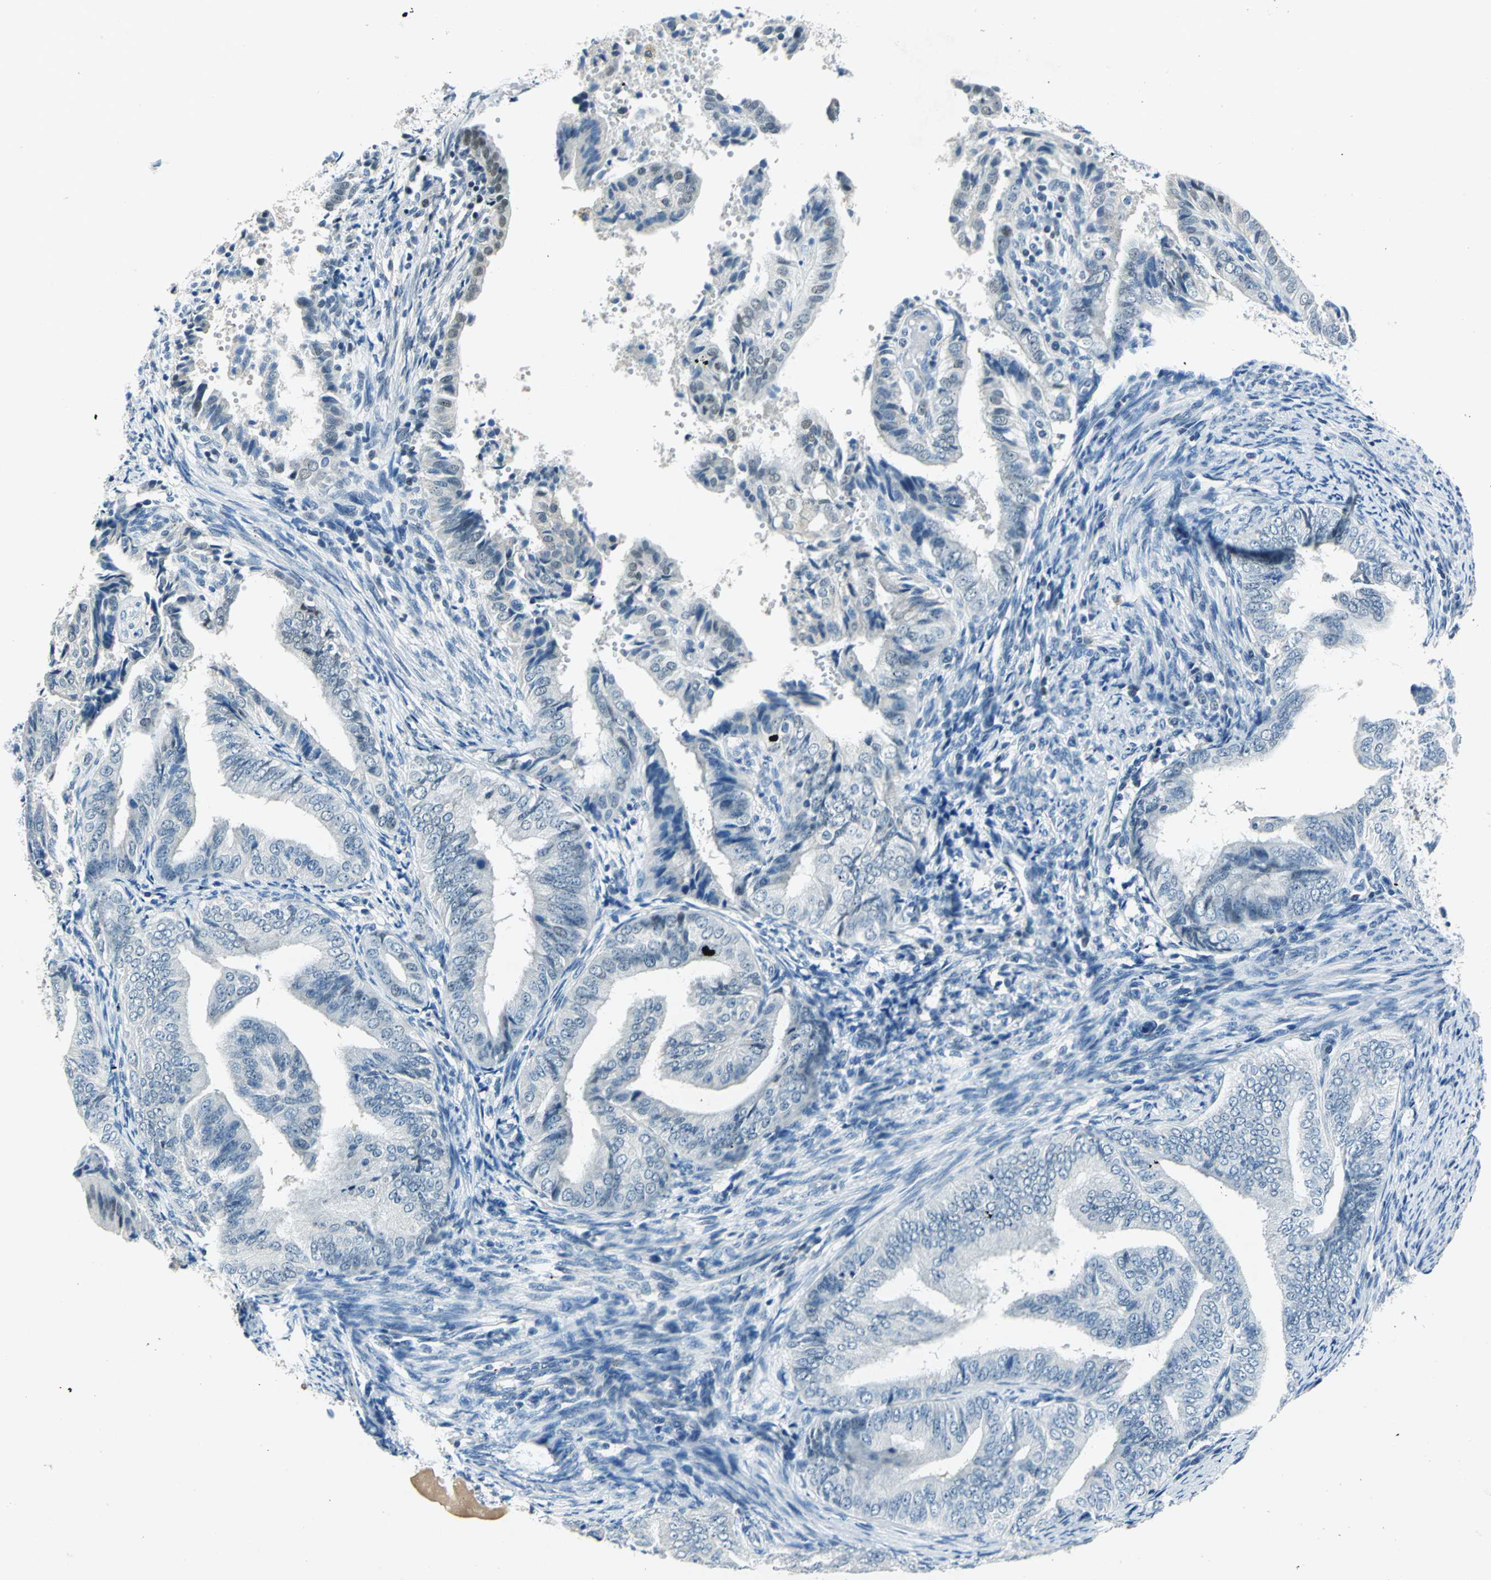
{"staining": {"intensity": "negative", "quantity": "none", "location": "none"}, "tissue": "endometrial cancer", "cell_type": "Tumor cells", "image_type": "cancer", "snomed": [{"axis": "morphology", "description": "Adenocarcinoma, NOS"}, {"axis": "topography", "description": "Endometrium"}], "caption": "Immunohistochemical staining of endometrial cancer displays no significant staining in tumor cells.", "gene": "RAD17", "patient": {"sex": "female", "age": 58}}